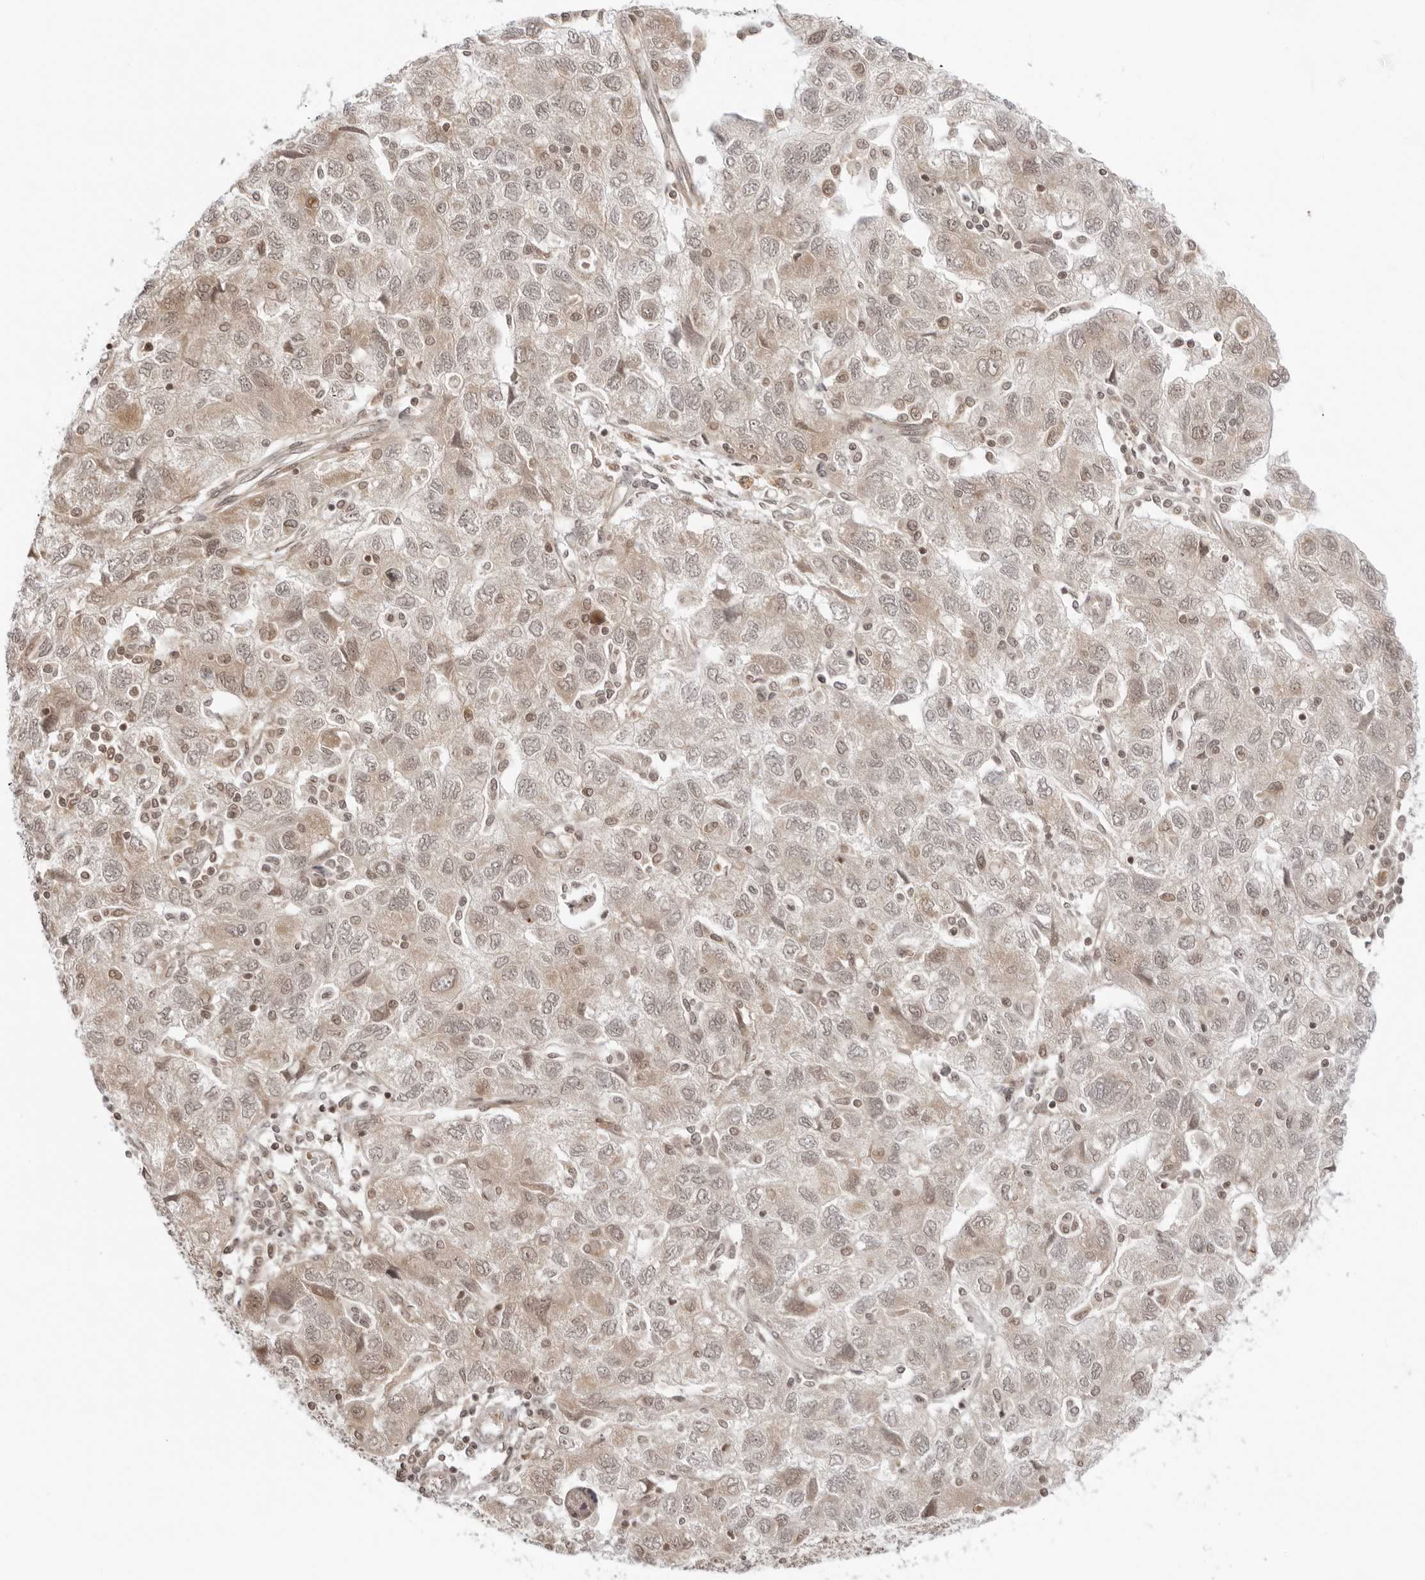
{"staining": {"intensity": "weak", "quantity": ">75%", "location": "cytoplasmic/membranous,nuclear"}, "tissue": "ovarian cancer", "cell_type": "Tumor cells", "image_type": "cancer", "snomed": [{"axis": "morphology", "description": "Carcinoma, NOS"}, {"axis": "morphology", "description": "Cystadenocarcinoma, serous, NOS"}, {"axis": "topography", "description": "Ovary"}], "caption": "This histopathology image exhibits ovarian serous cystadenocarcinoma stained with IHC to label a protein in brown. The cytoplasmic/membranous and nuclear of tumor cells show weak positivity for the protein. Nuclei are counter-stained blue.", "gene": "PRRC2C", "patient": {"sex": "female", "age": 69}}